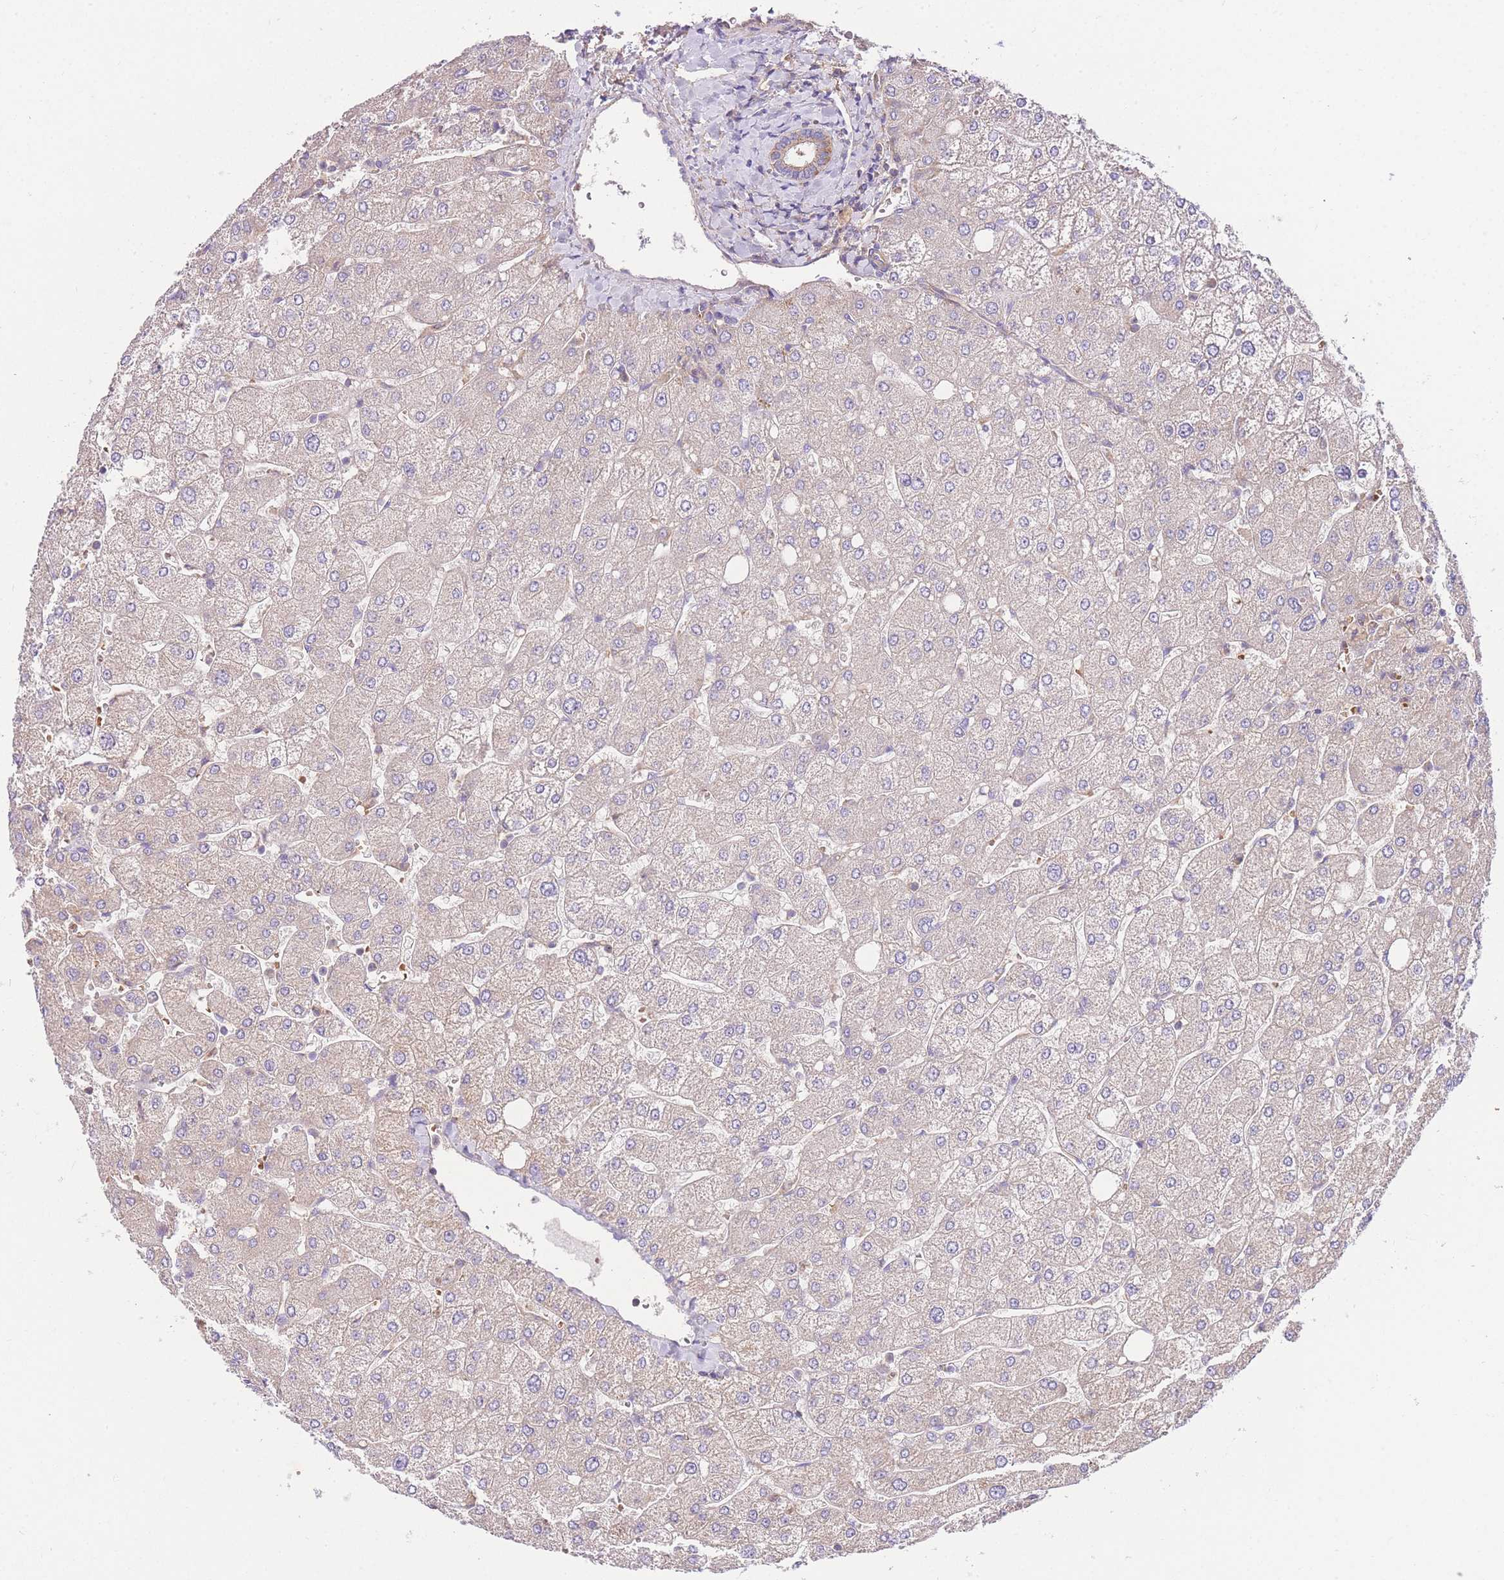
{"staining": {"intensity": "moderate", "quantity": "<25%", "location": "cytoplasmic/membranous"}, "tissue": "liver", "cell_type": "Cholangiocytes", "image_type": "normal", "snomed": [{"axis": "morphology", "description": "Normal tissue, NOS"}, {"axis": "topography", "description": "Liver"}], "caption": "Immunohistochemistry (IHC) photomicrograph of benign liver: human liver stained using IHC shows low levels of moderate protein expression localized specifically in the cytoplasmic/membranous of cholangiocytes, appearing as a cytoplasmic/membranous brown color.", "gene": "INSYN2B", "patient": {"sex": "male", "age": 55}}